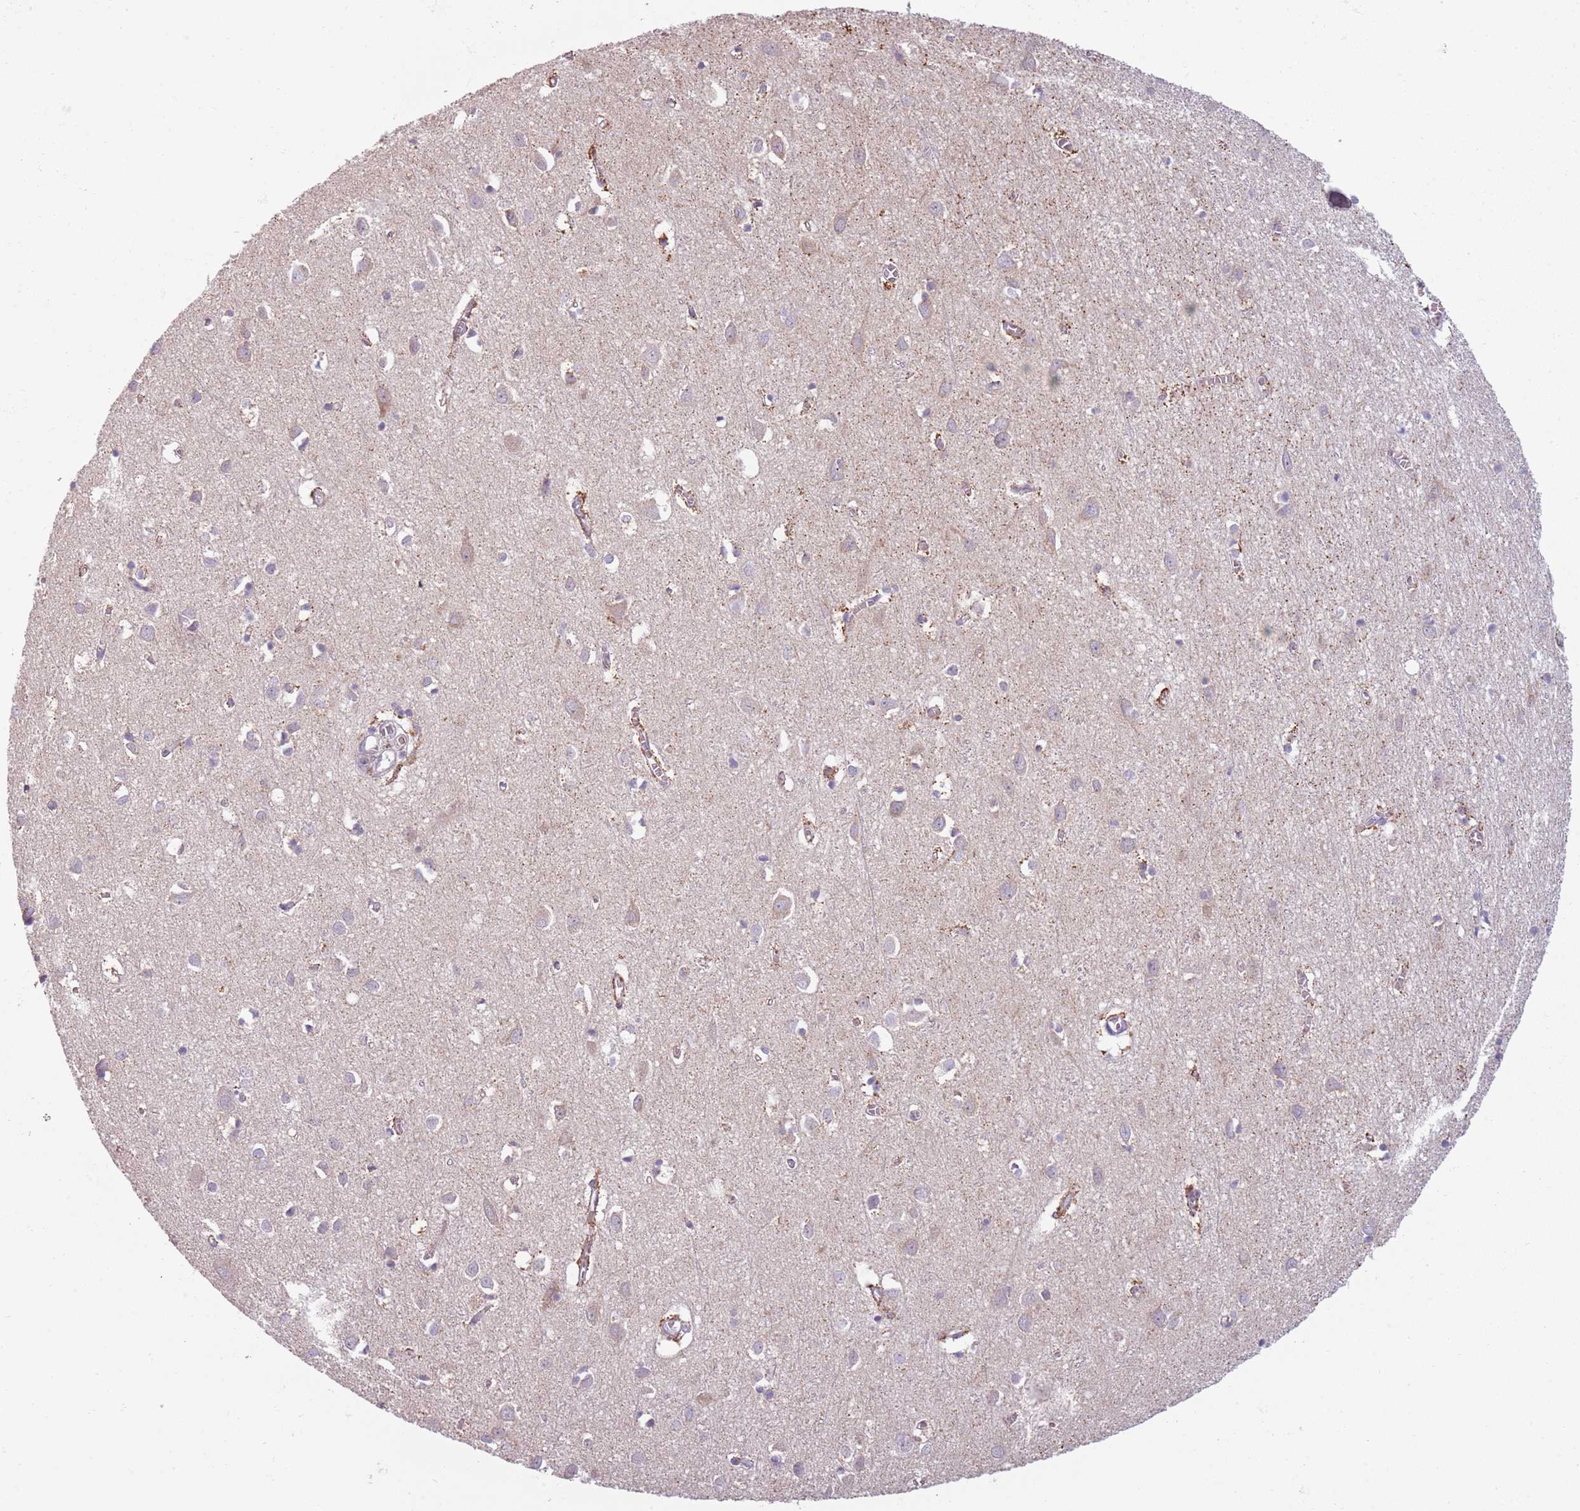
{"staining": {"intensity": "weak", "quantity": ">75%", "location": "cytoplasmic/membranous"}, "tissue": "cerebral cortex", "cell_type": "Endothelial cells", "image_type": "normal", "snomed": [{"axis": "morphology", "description": "Normal tissue, NOS"}, {"axis": "topography", "description": "Cerebral cortex"}], "caption": "A low amount of weak cytoplasmic/membranous positivity is present in about >75% of endothelial cells in normal cerebral cortex.", "gene": "TLCD2", "patient": {"sex": "female", "age": 64}}